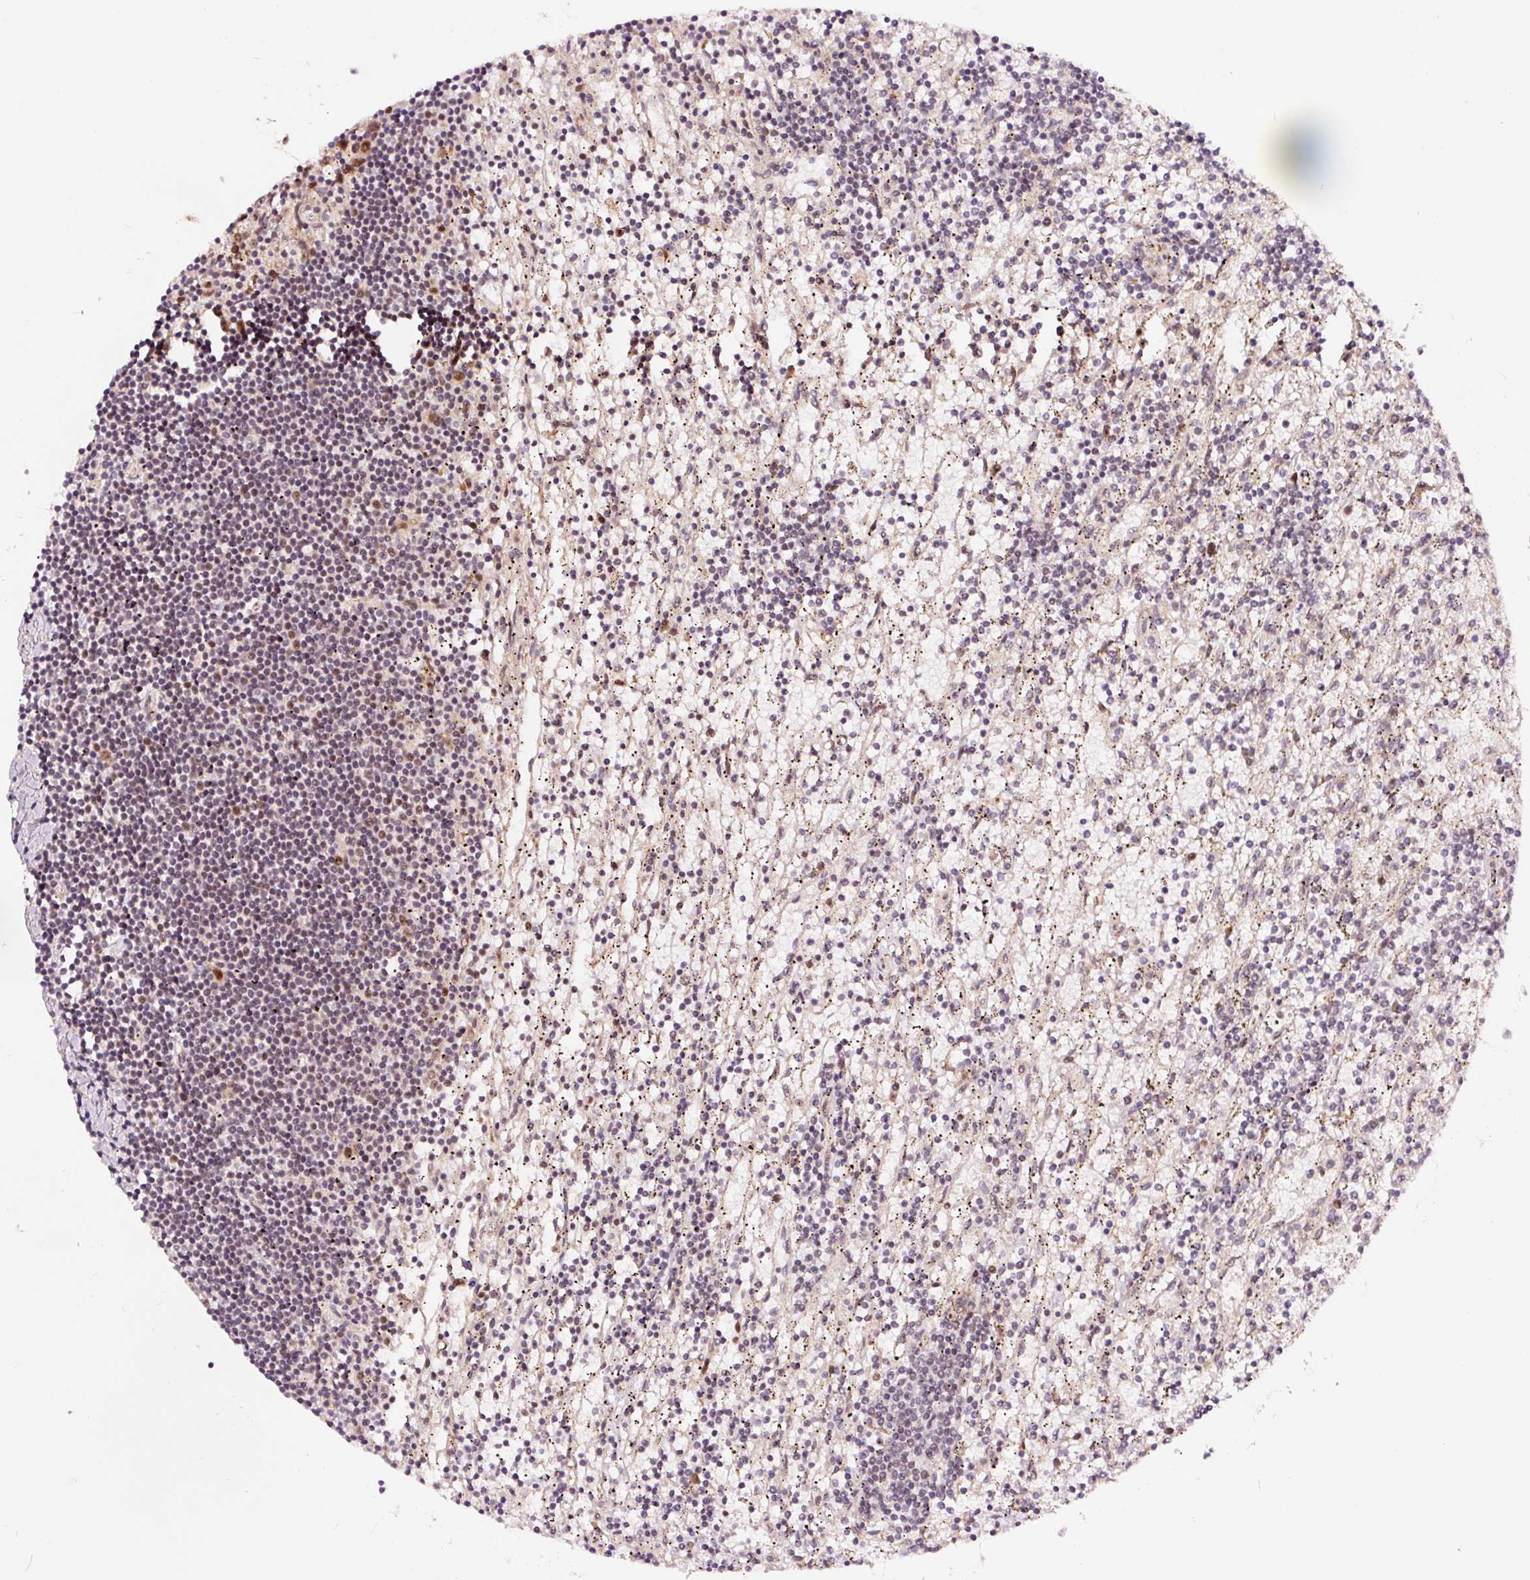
{"staining": {"intensity": "negative", "quantity": "none", "location": "none"}, "tissue": "lymphoma", "cell_type": "Tumor cells", "image_type": "cancer", "snomed": [{"axis": "morphology", "description": "Malignant lymphoma, non-Hodgkin's type, Low grade"}, {"axis": "topography", "description": "Spleen"}], "caption": "The IHC image has no significant positivity in tumor cells of lymphoma tissue.", "gene": "RFC4", "patient": {"sex": "male", "age": 76}}